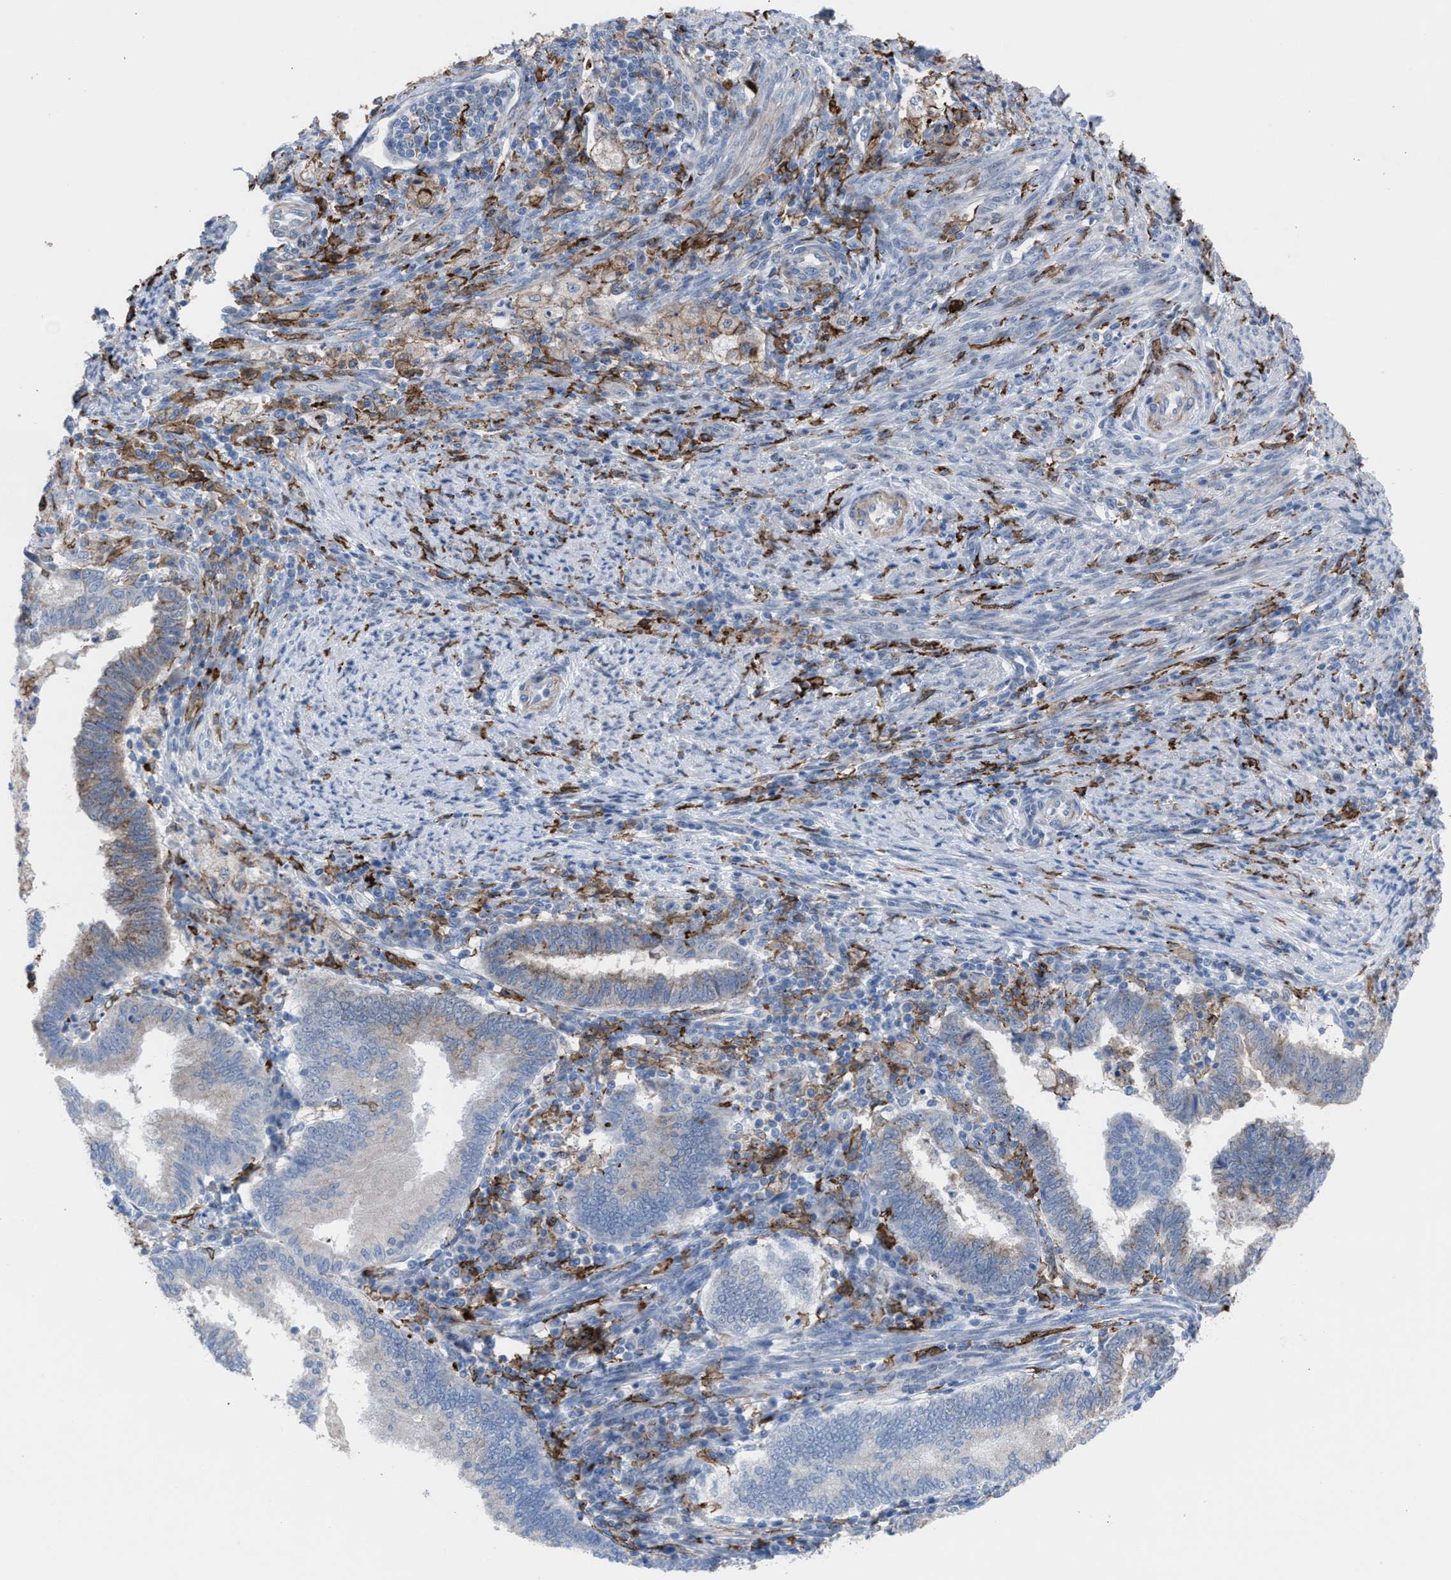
{"staining": {"intensity": "weak", "quantity": "<25%", "location": "cytoplasmic/membranous"}, "tissue": "endometrial cancer", "cell_type": "Tumor cells", "image_type": "cancer", "snomed": [{"axis": "morphology", "description": "Polyp, NOS"}, {"axis": "morphology", "description": "Adenocarcinoma, NOS"}, {"axis": "morphology", "description": "Adenoma, NOS"}, {"axis": "topography", "description": "Endometrium"}], "caption": "An image of human endometrial cancer is negative for staining in tumor cells.", "gene": "SLC47A1", "patient": {"sex": "female", "age": 79}}